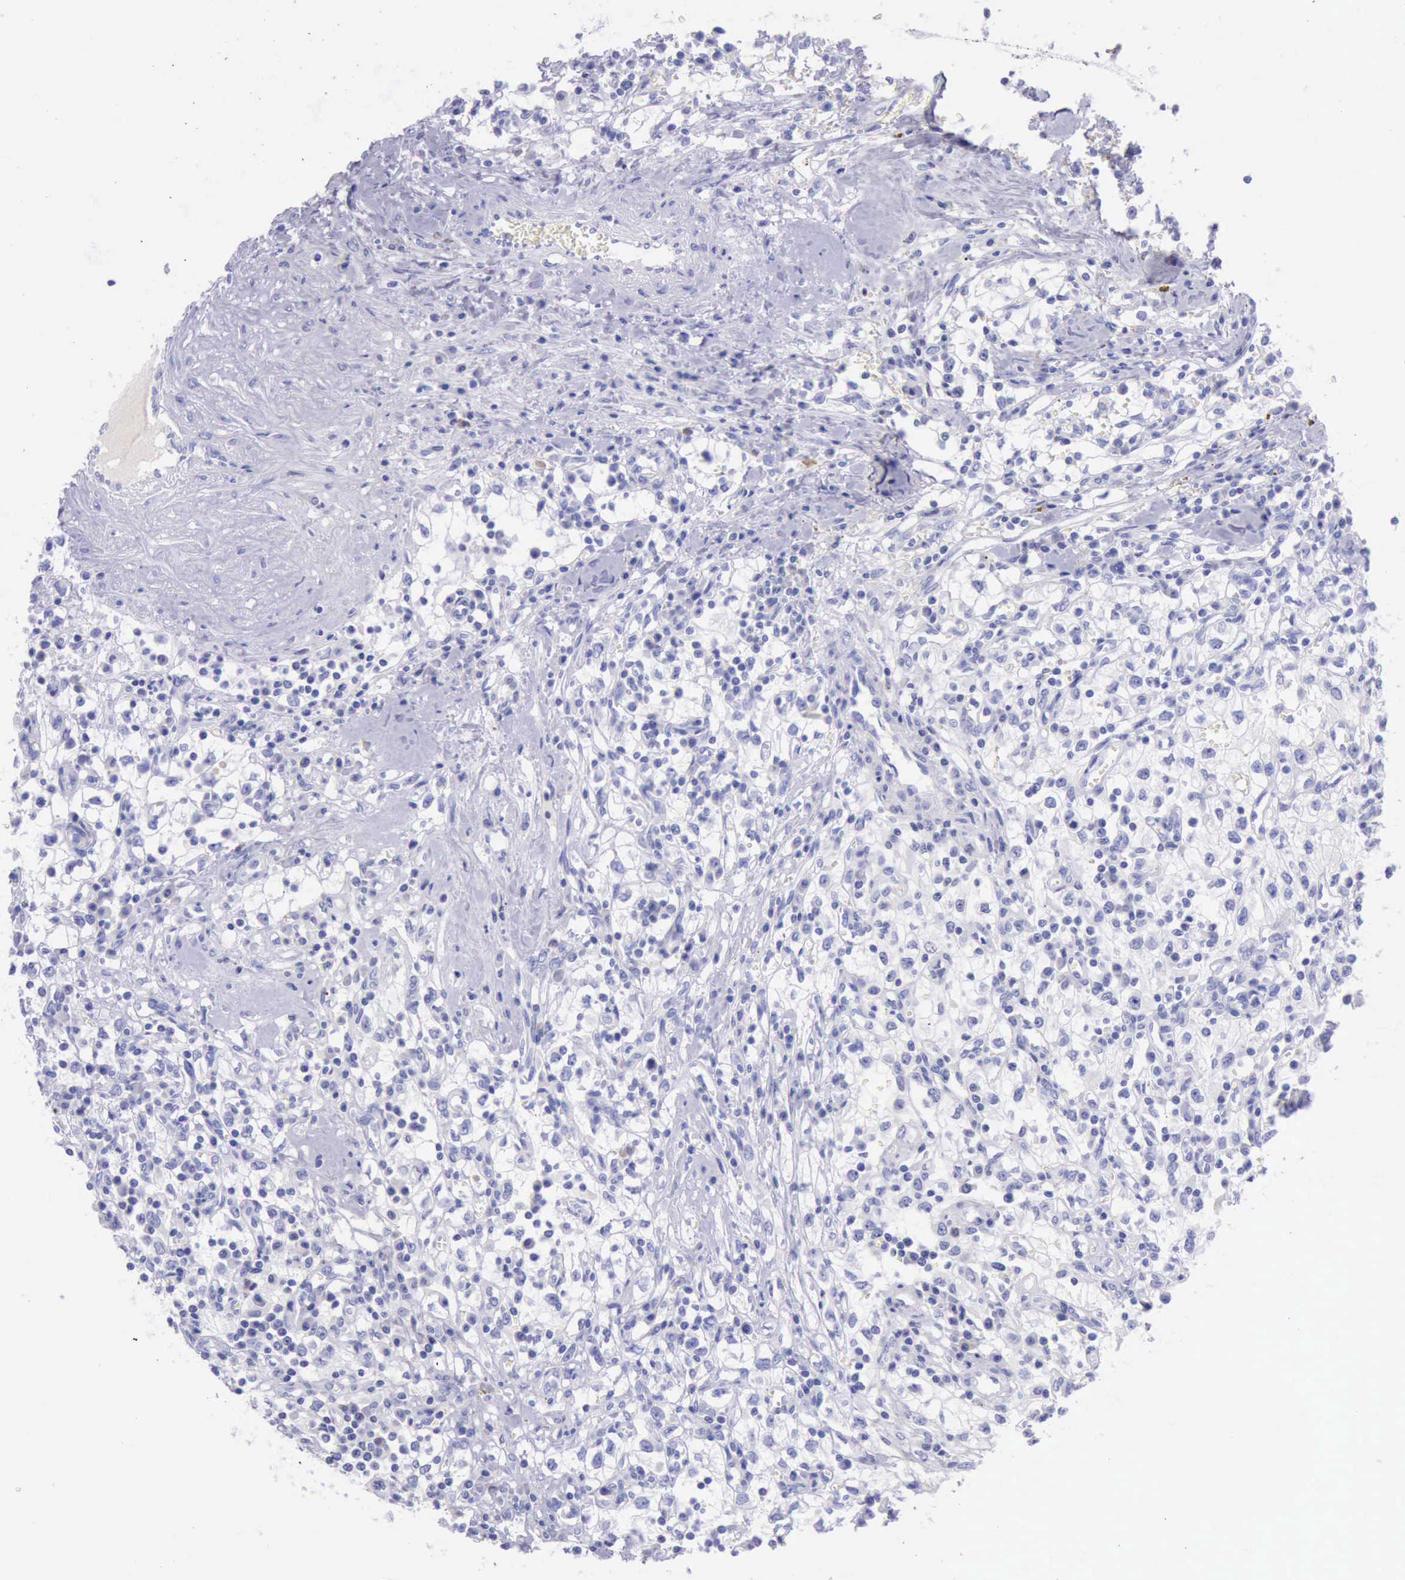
{"staining": {"intensity": "negative", "quantity": "none", "location": "none"}, "tissue": "renal cancer", "cell_type": "Tumor cells", "image_type": "cancer", "snomed": [{"axis": "morphology", "description": "Adenocarcinoma, NOS"}, {"axis": "topography", "description": "Kidney"}], "caption": "Tumor cells are negative for brown protein staining in renal adenocarcinoma.", "gene": "KRT8", "patient": {"sex": "male", "age": 82}}